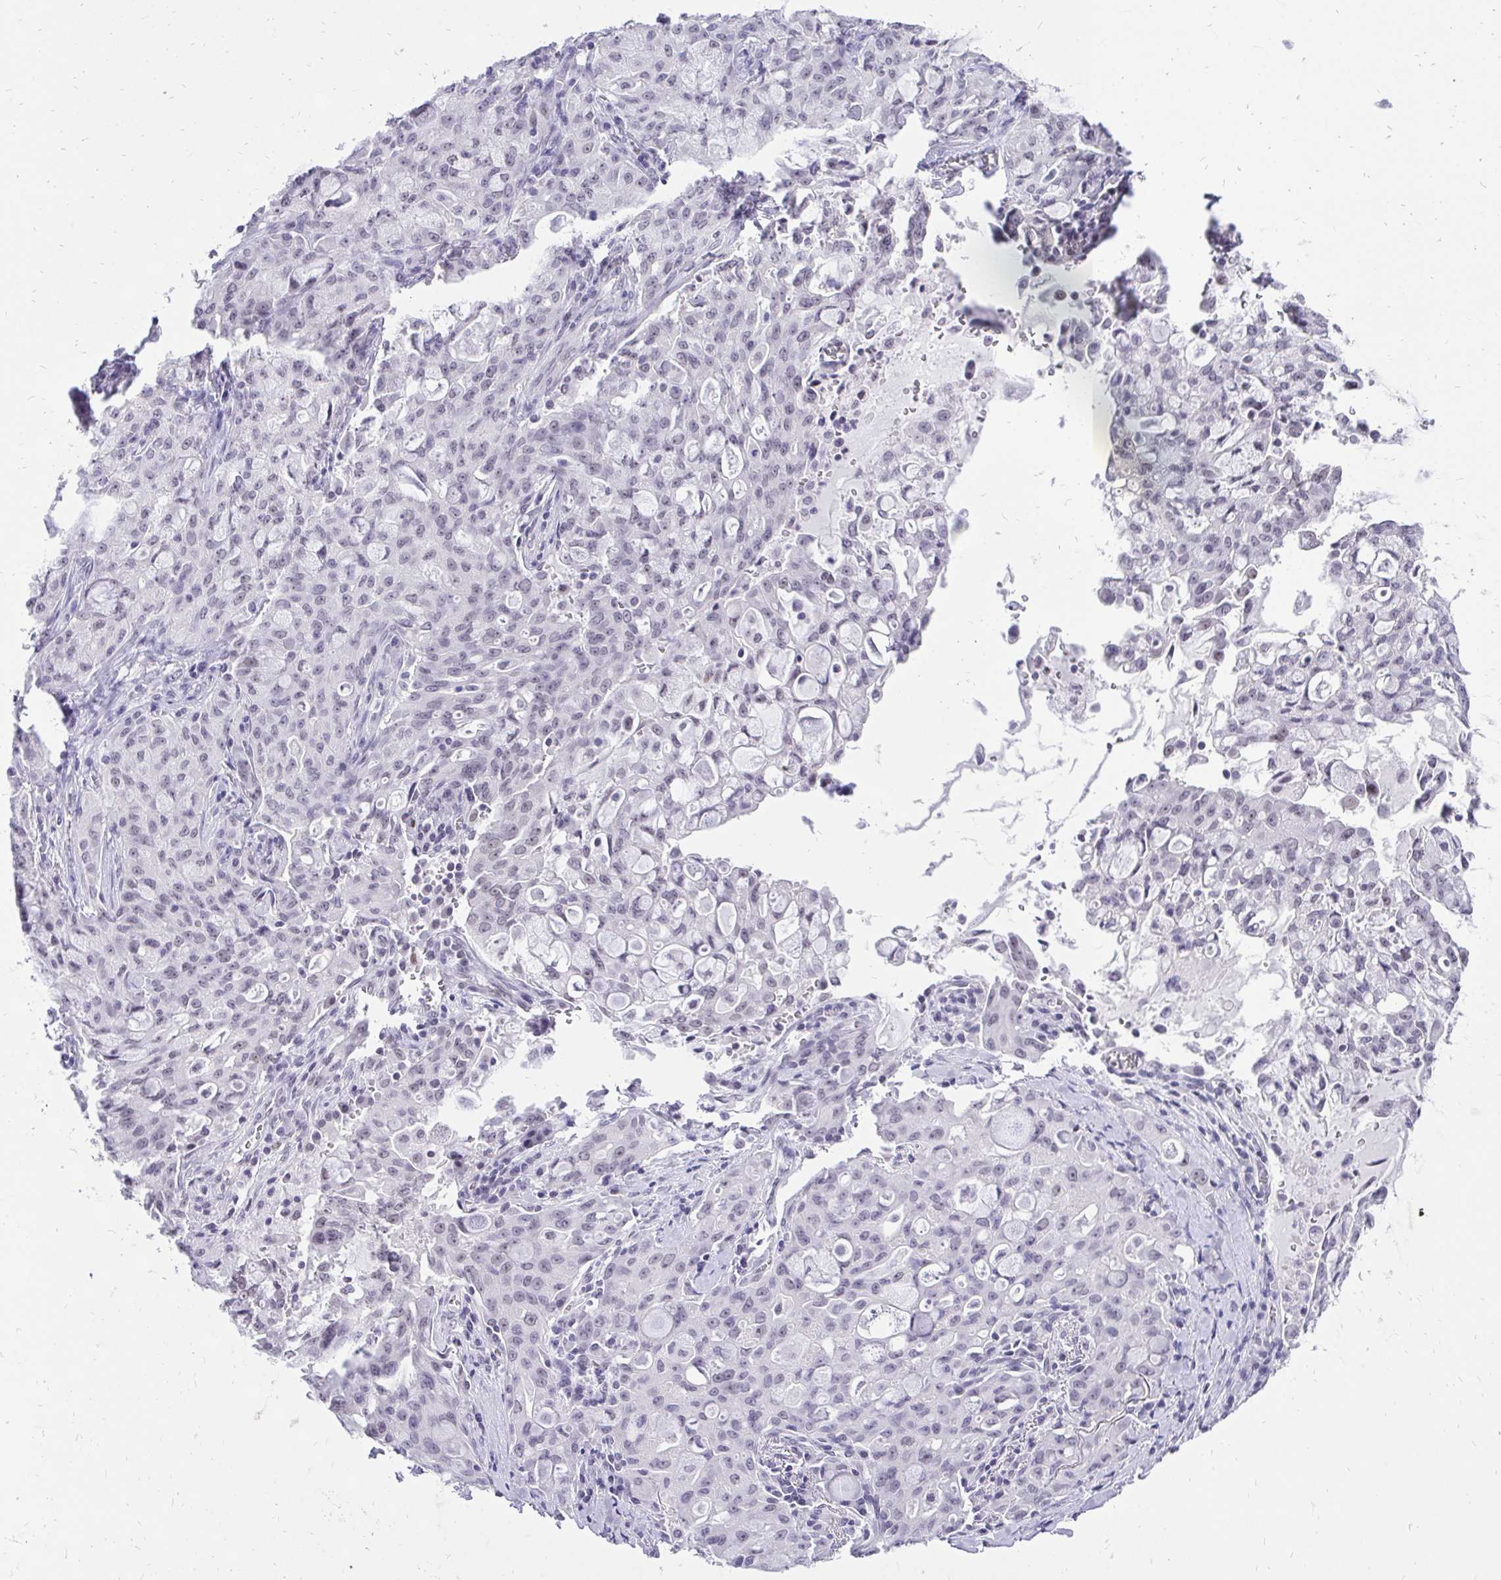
{"staining": {"intensity": "negative", "quantity": "none", "location": "none"}, "tissue": "lung cancer", "cell_type": "Tumor cells", "image_type": "cancer", "snomed": [{"axis": "morphology", "description": "Adenocarcinoma, NOS"}, {"axis": "topography", "description": "Lung"}], "caption": "Human lung cancer (adenocarcinoma) stained for a protein using immunohistochemistry exhibits no expression in tumor cells.", "gene": "ZNF860", "patient": {"sex": "female", "age": 44}}